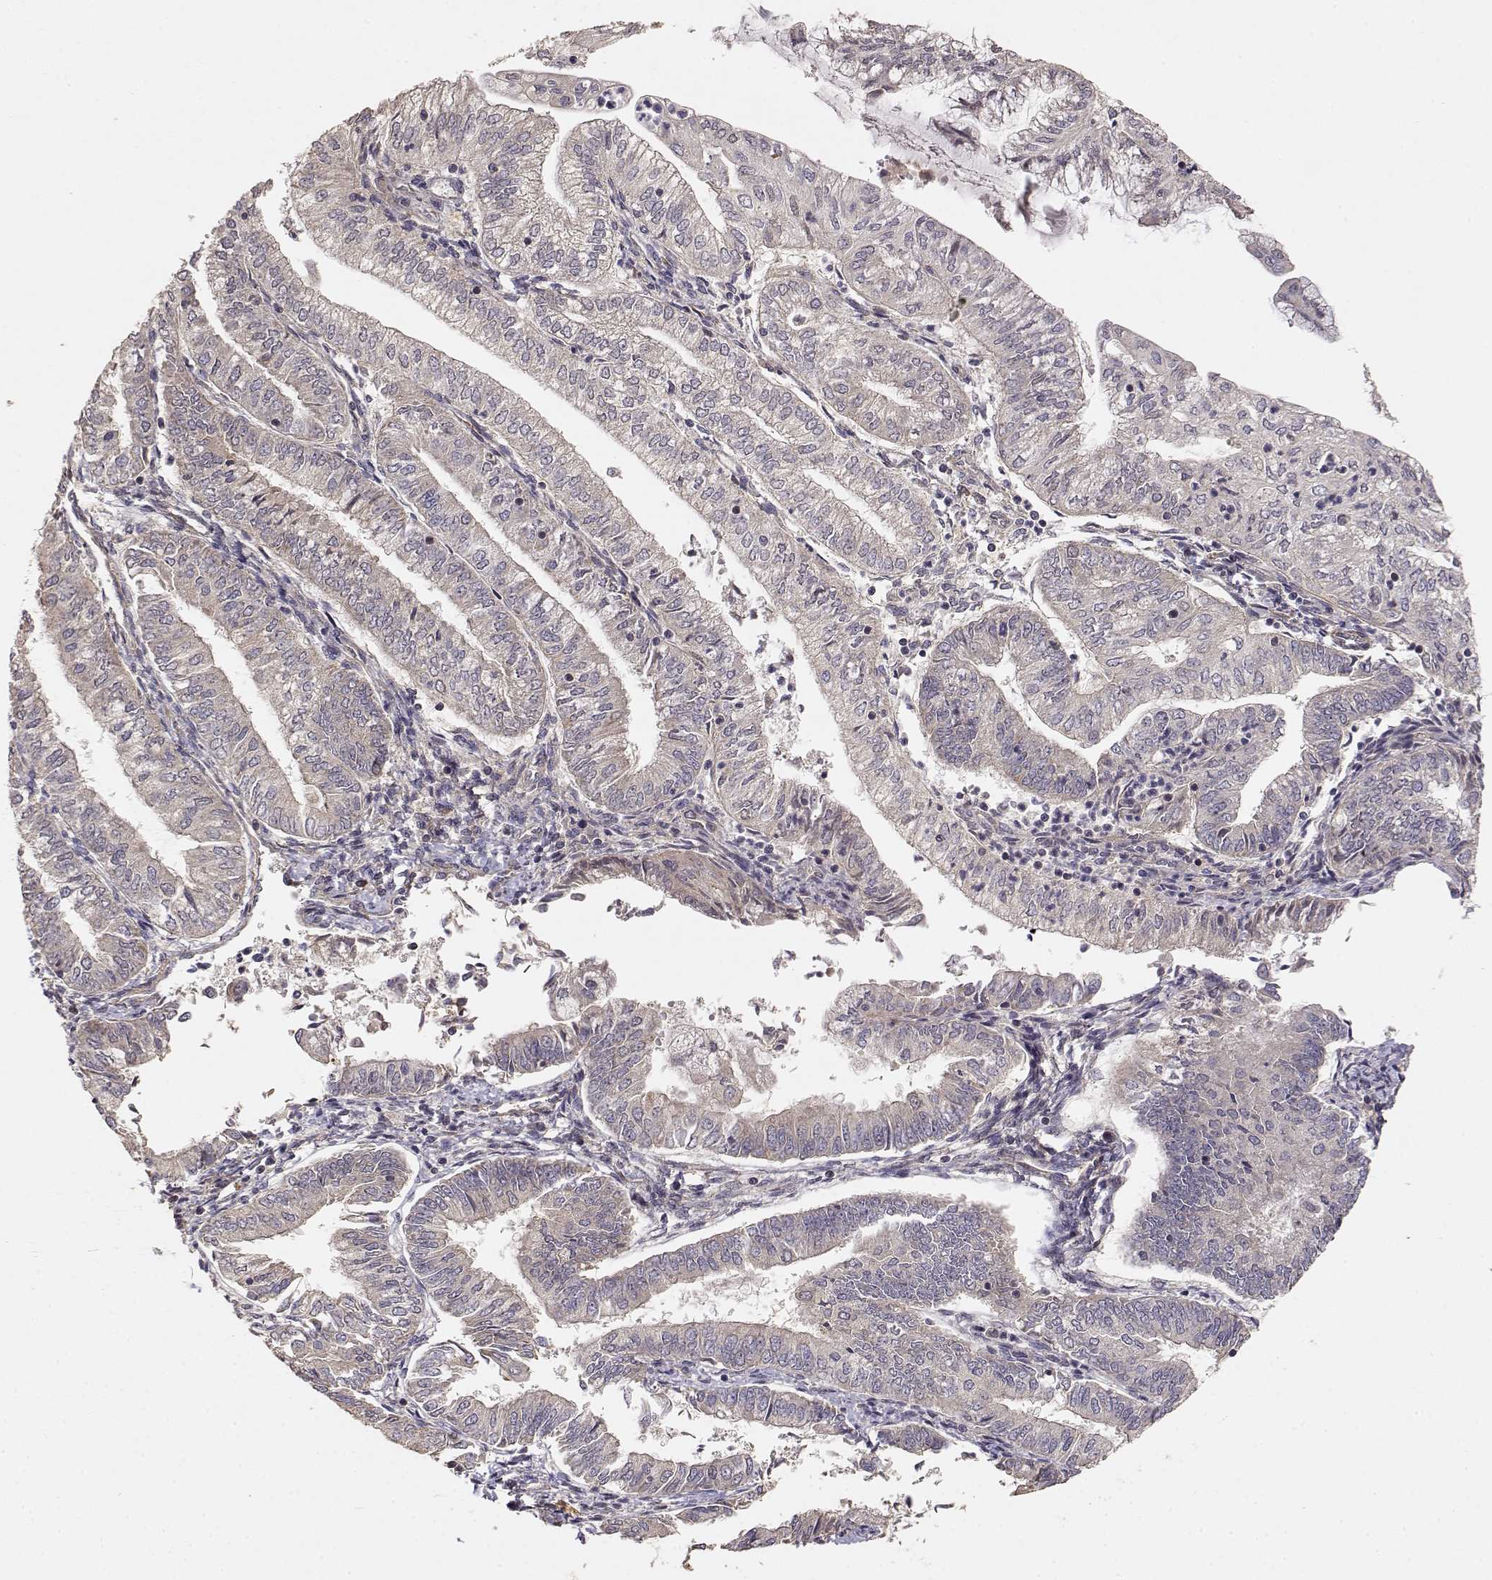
{"staining": {"intensity": "weak", "quantity": "25%-75%", "location": "cytoplasmic/membranous"}, "tissue": "endometrial cancer", "cell_type": "Tumor cells", "image_type": "cancer", "snomed": [{"axis": "morphology", "description": "Adenocarcinoma, NOS"}, {"axis": "topography", "description": "Endometrium"}], "caption": "The histopathology image reveals immunohistochemical staining of adenocarcinoma (endometrial). There is weak cytoplasmic/membranous expression is present in approximately 25%-75% of tumor cells. Nuclei are stained in blue.", "gene": "PICK1", "patient": {"sex": "female", "age": 55}}